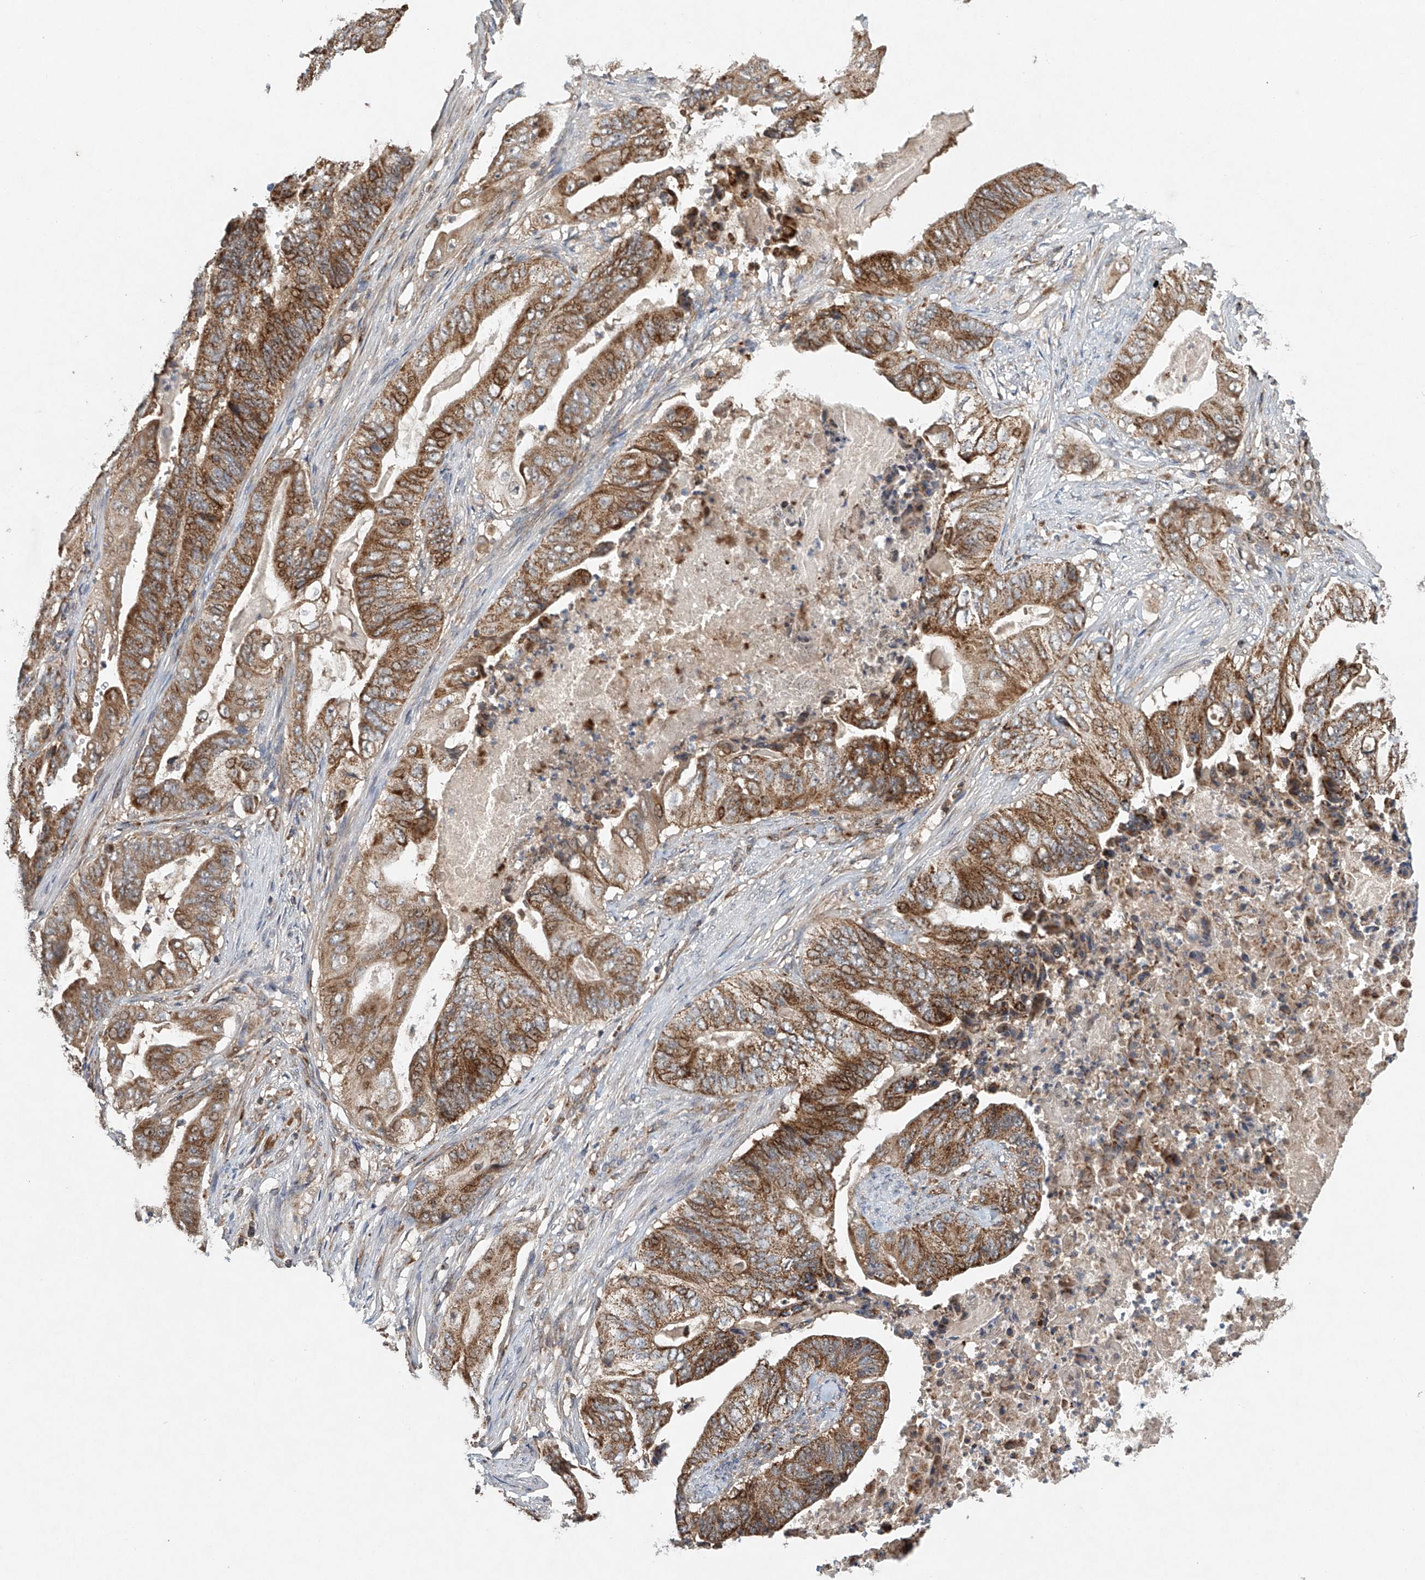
{"staining": {"intensity": "moderate", "quantity": ">75%", "location": "cytoplasmic/membranous"}, "tissue": "stomach cancer", "cell_type": "Tumor cells", "image_type": "cancer", "snomed": [{"axis": "morphology", "description": "Adenocarcinoma, NOS"}, {"axis": "topography", "description": "Stomach"}], "caption": "Stomach adenocarcinoma stained with a brown dye shows moderate cytoplasmic/membranous positive staining in about >75% of tumor cells.", "gene": "DCAF11", "patient": {"sex": "female", "age": 73}}